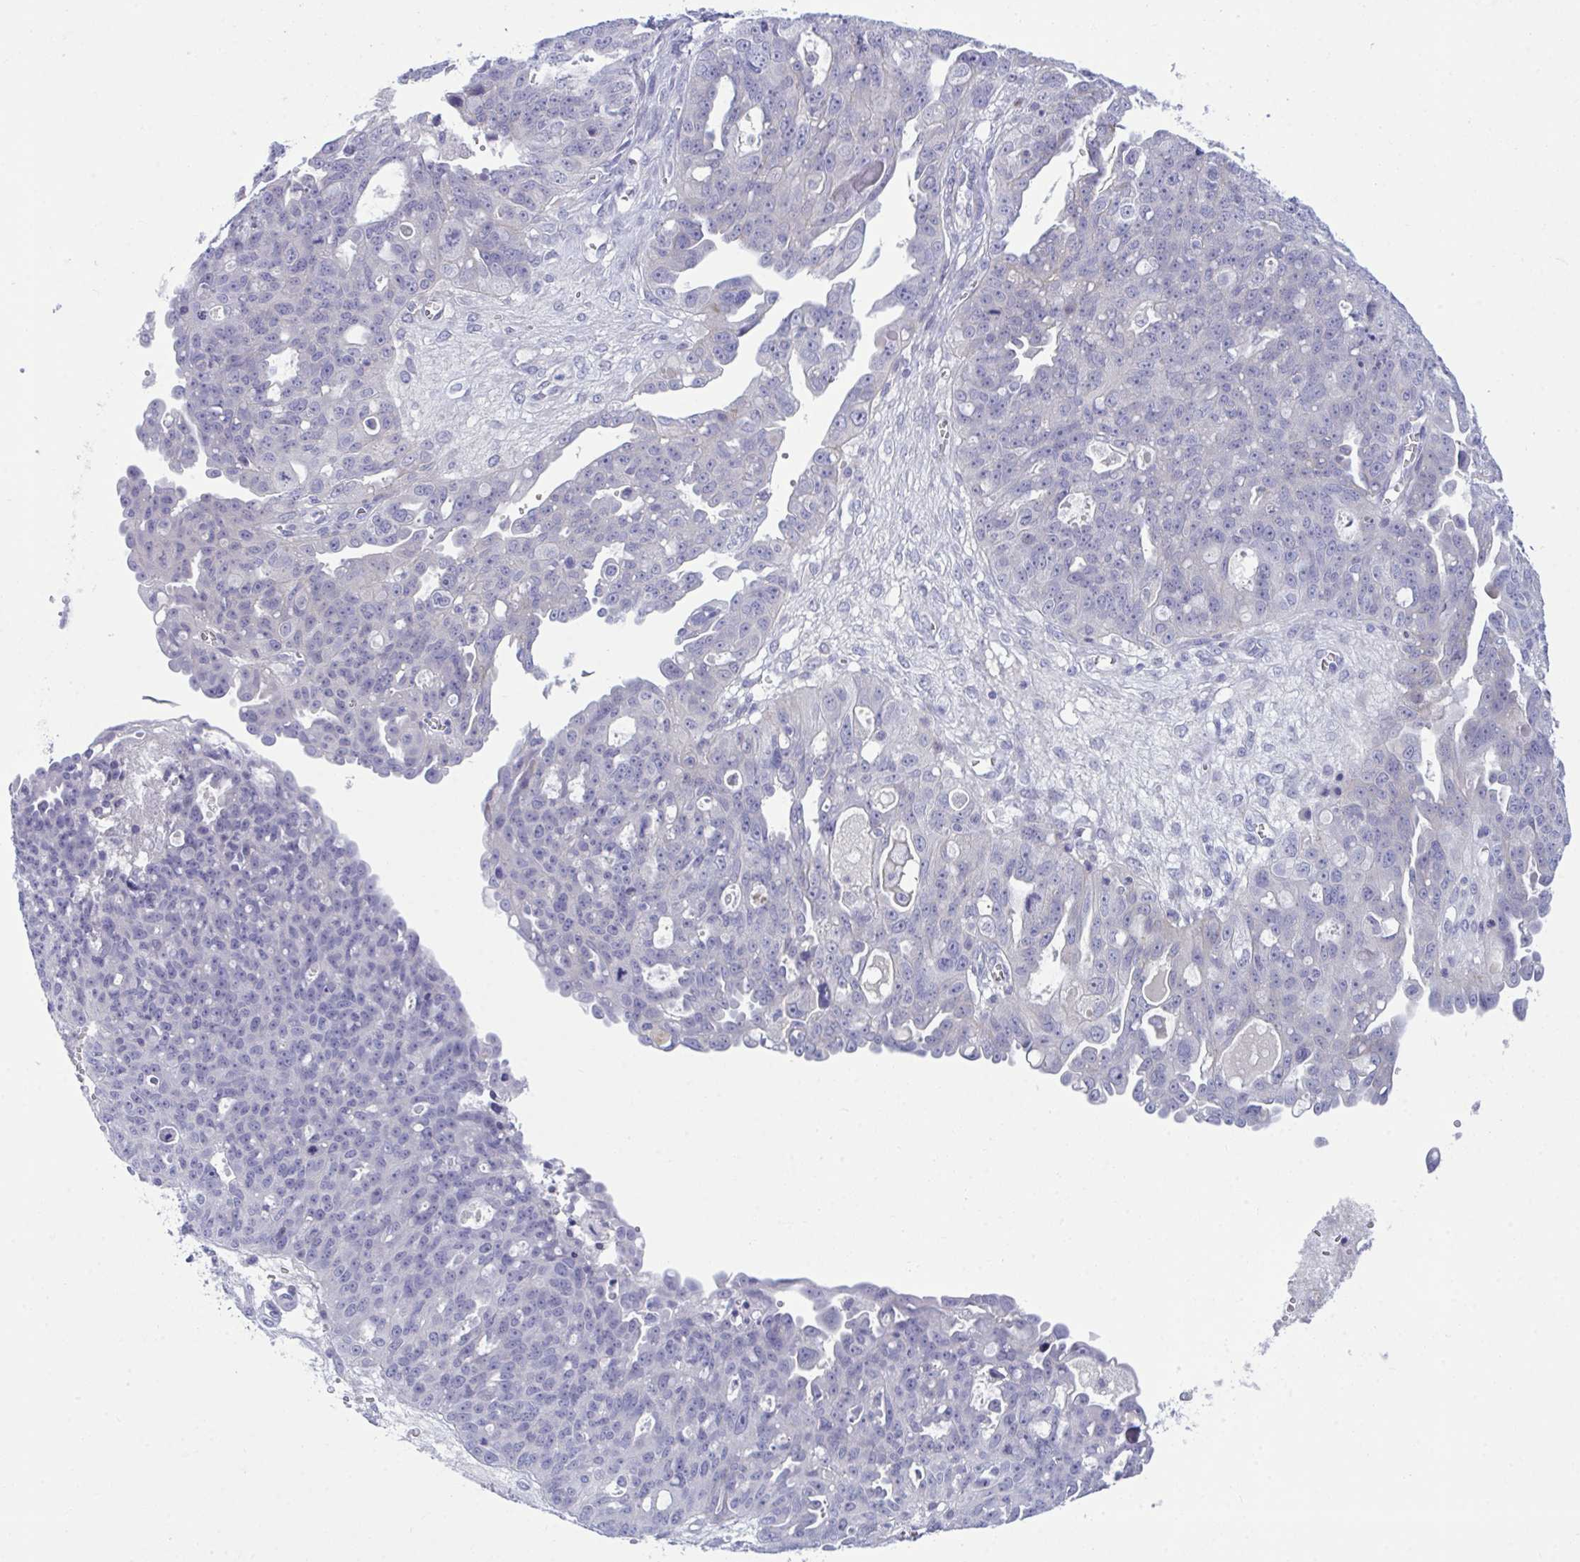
{"staining": {"intensity": "moderate", "quantity": "<25%", "location": "cytoplasmic/membranous"}, "tissue": "ovarian cancer", "cell_type": "Tumor cells", "image_type": "cancer", "snomed": [{"axis": "morphology", "description": "Carcinoma, endometroid"}, {"axis": "topography", "description": "Ovary"}], "caption": "Tumor cells exhibit moderate cytoplasmic/membranous expression in approximately <25% of cells in ovarian endometroid carcinoma. (DAB IHC with brightfield microscopy, high magnification).", "gene": "MED9", "patient": {"sex": "female", "age": 70}}